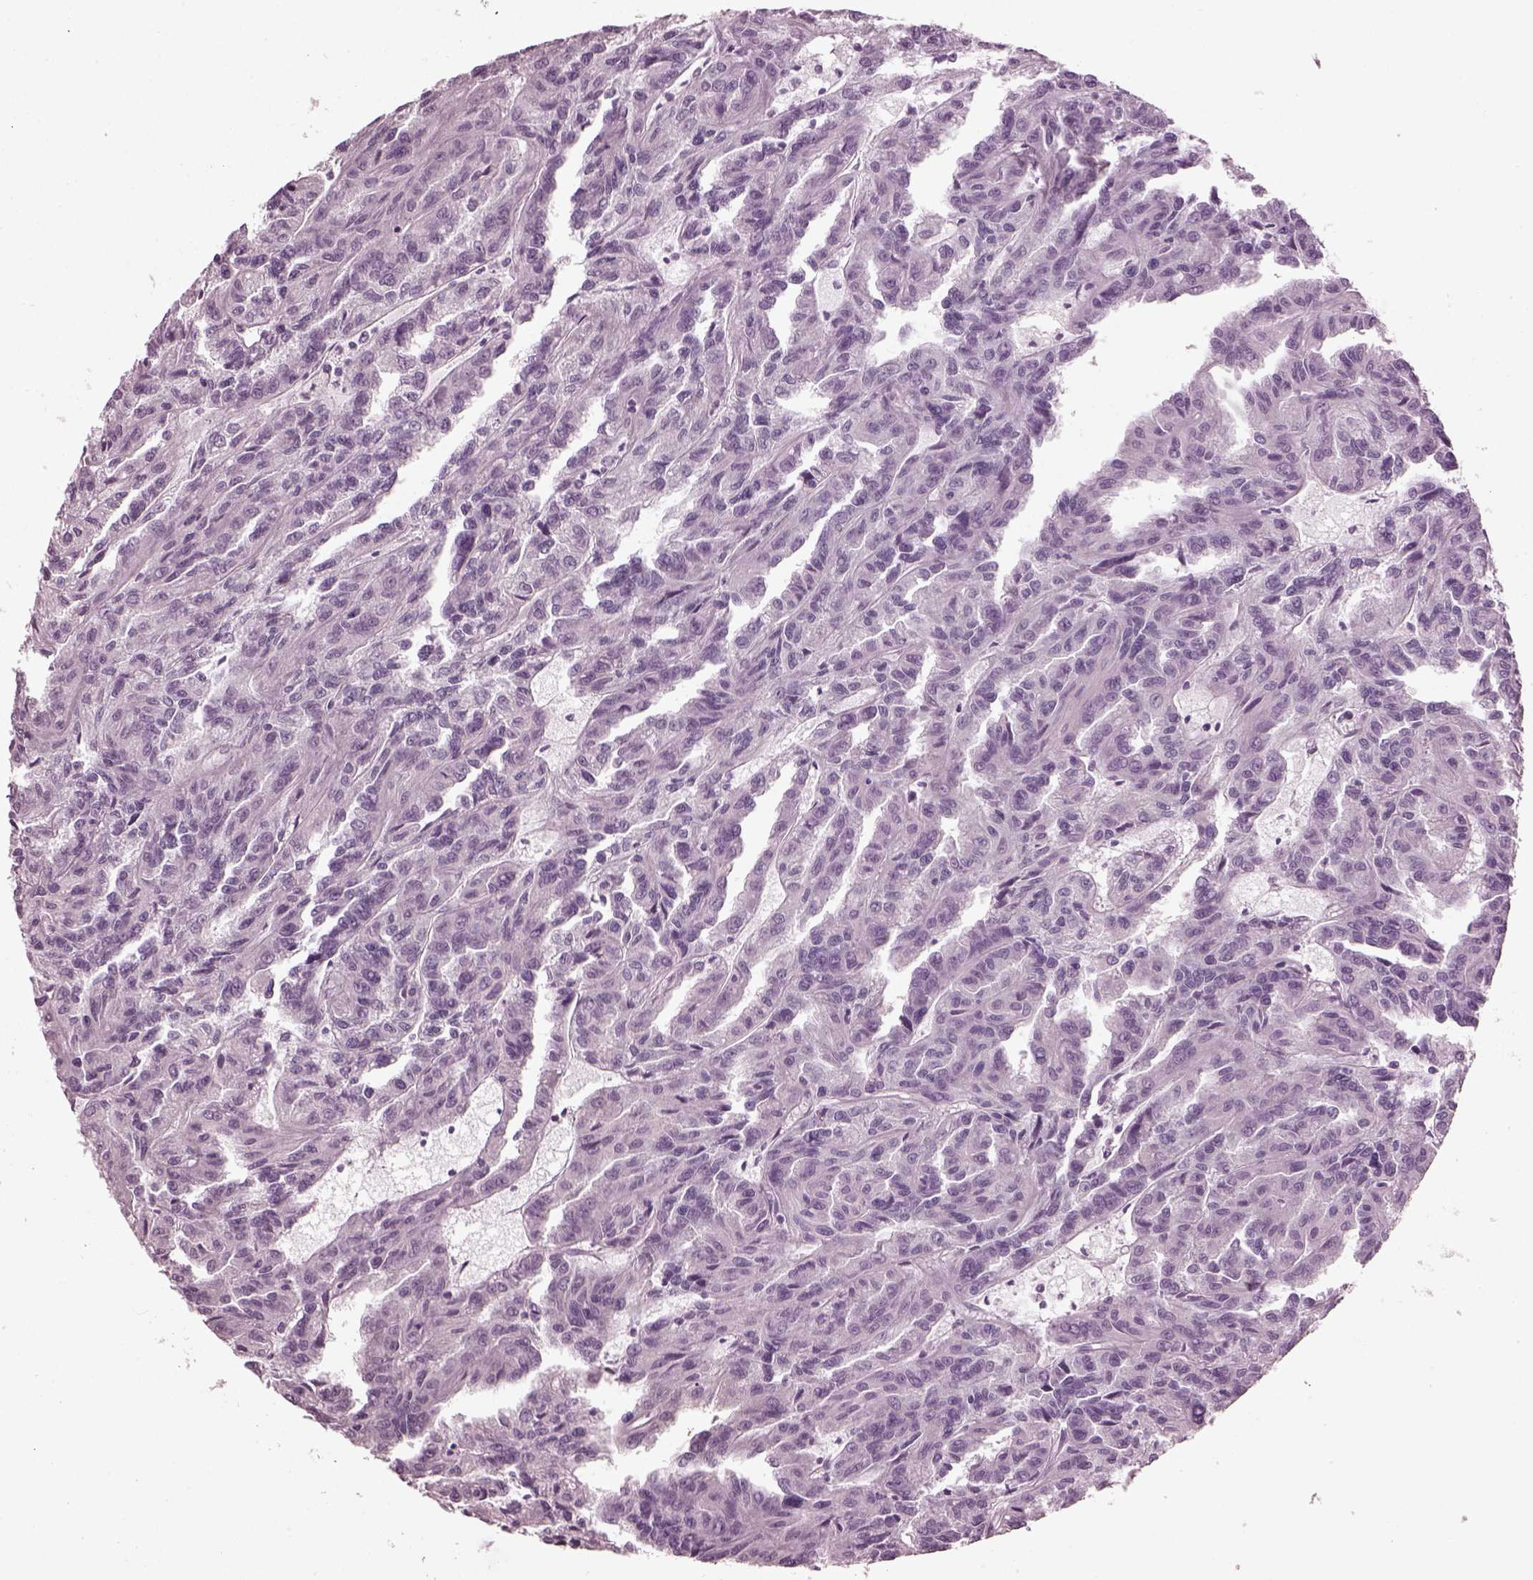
{"staining": {"intensity": "negative", "quantity": "none", "location": "none"}, "tissue": "renal cancer", "cell_type": "Tumor cells", "image_type": "cancer", "snomed": [{"axis": "morphology", "description": "Adenocarcinoma, NOS"}, {"axis": "topography", "description": "Kidney"}], "caption": "Human adenocarcinoma (renal) stained for a protein using immunohistochemistry (IHC) shows no staining in tumor cells.", "gene": "SLC6A17", "patient": {"sex": "male", "age": 79}}